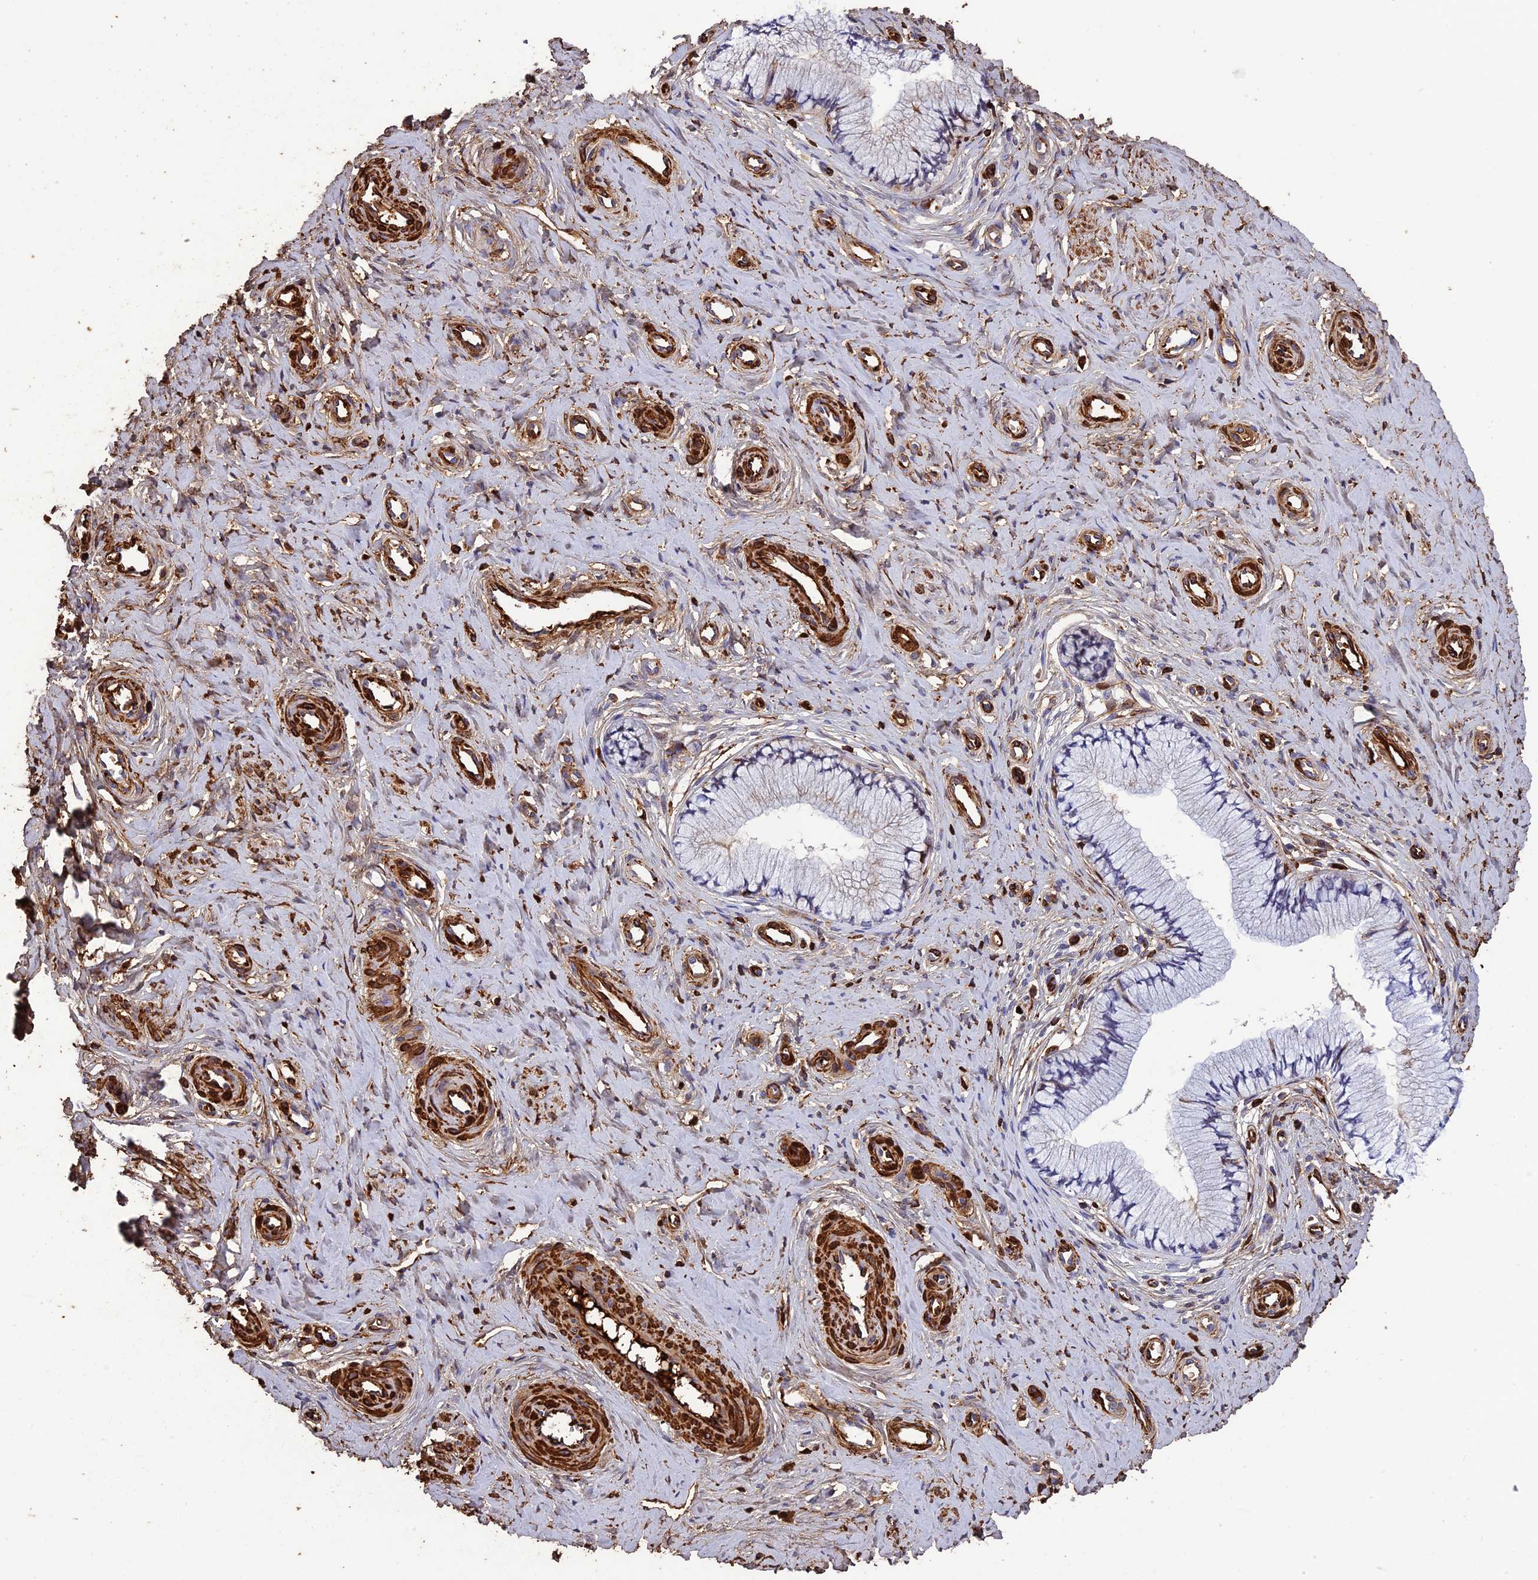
{"staining": {"intensity": "negative", "quantity": "none", "location": "none"}, "tissue": "cervix", "cell_type": "Glandular cells", "image_type": "normal", "snomed": [{"axis": "morphology", "description": "Normal tissue, NOS"}, {"axis": "topography", "description": "Cervix"}], "caption": "Glandular cells are negative for brown protein staining in benign cervix.", "gene": "PZP", "patient": {"sex": "female", "age": 36}}